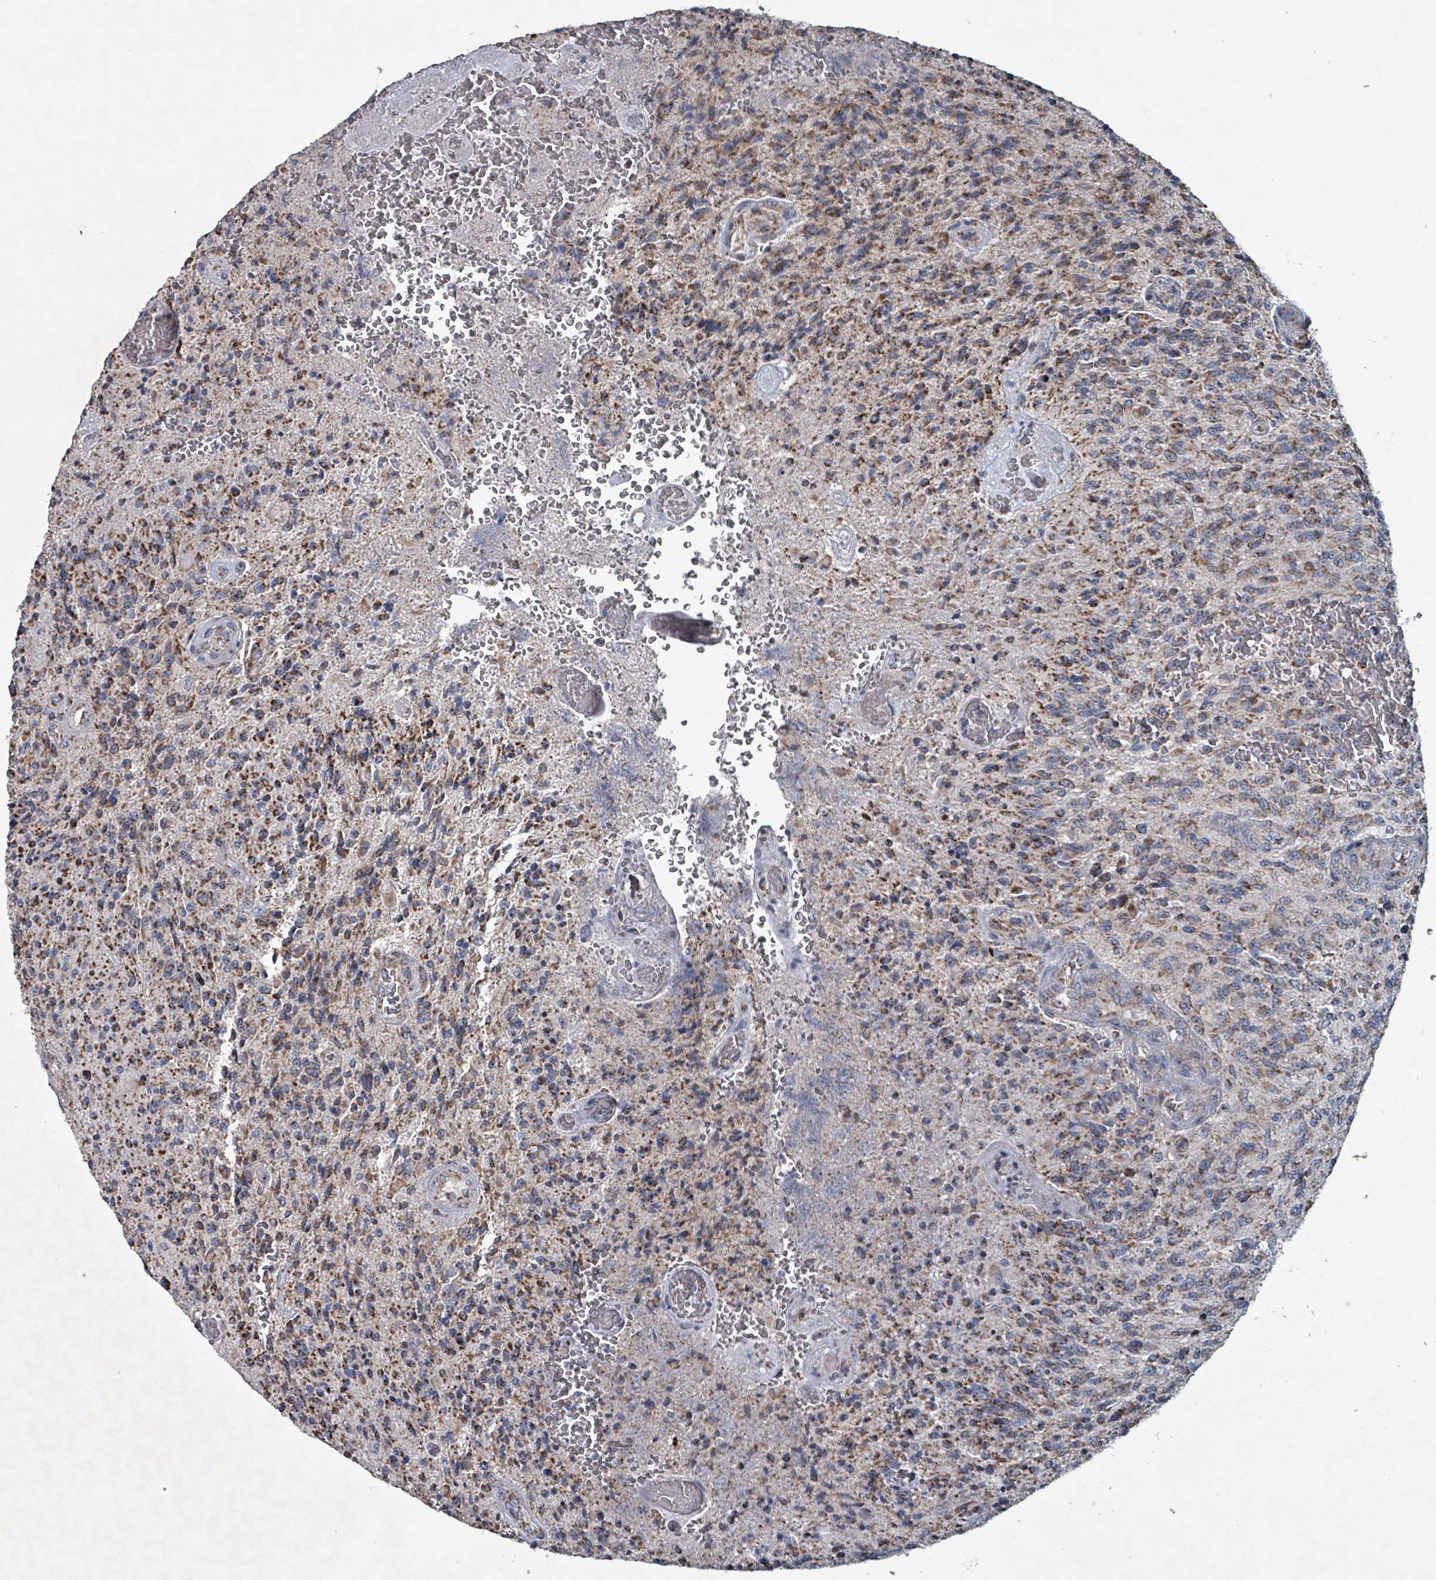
{"staining": {"intensity": "moderate", "quantity": ">75%", "location": "cytoplasmic/membranous"}, "tissue": "glioma", "cell_type": "Tumor cells", "image_type": "cancer", "snomed": [{"axis": "morphology", "description": "Normal tissue, NOS"}, {"axis": "morphology", "description": "Glioma, malignant, High grade"}, {"axis": "topography", "description": "Cerebral cortex"}], "caption": "Protein staining of malignant glioma (high-grade) tissue demonstrates moderate cytoplasmic/membranous expression in approximately >75% of tumor cells.", "gene": "ABHD18", "patient": {"sex": "male", "age": 56}}